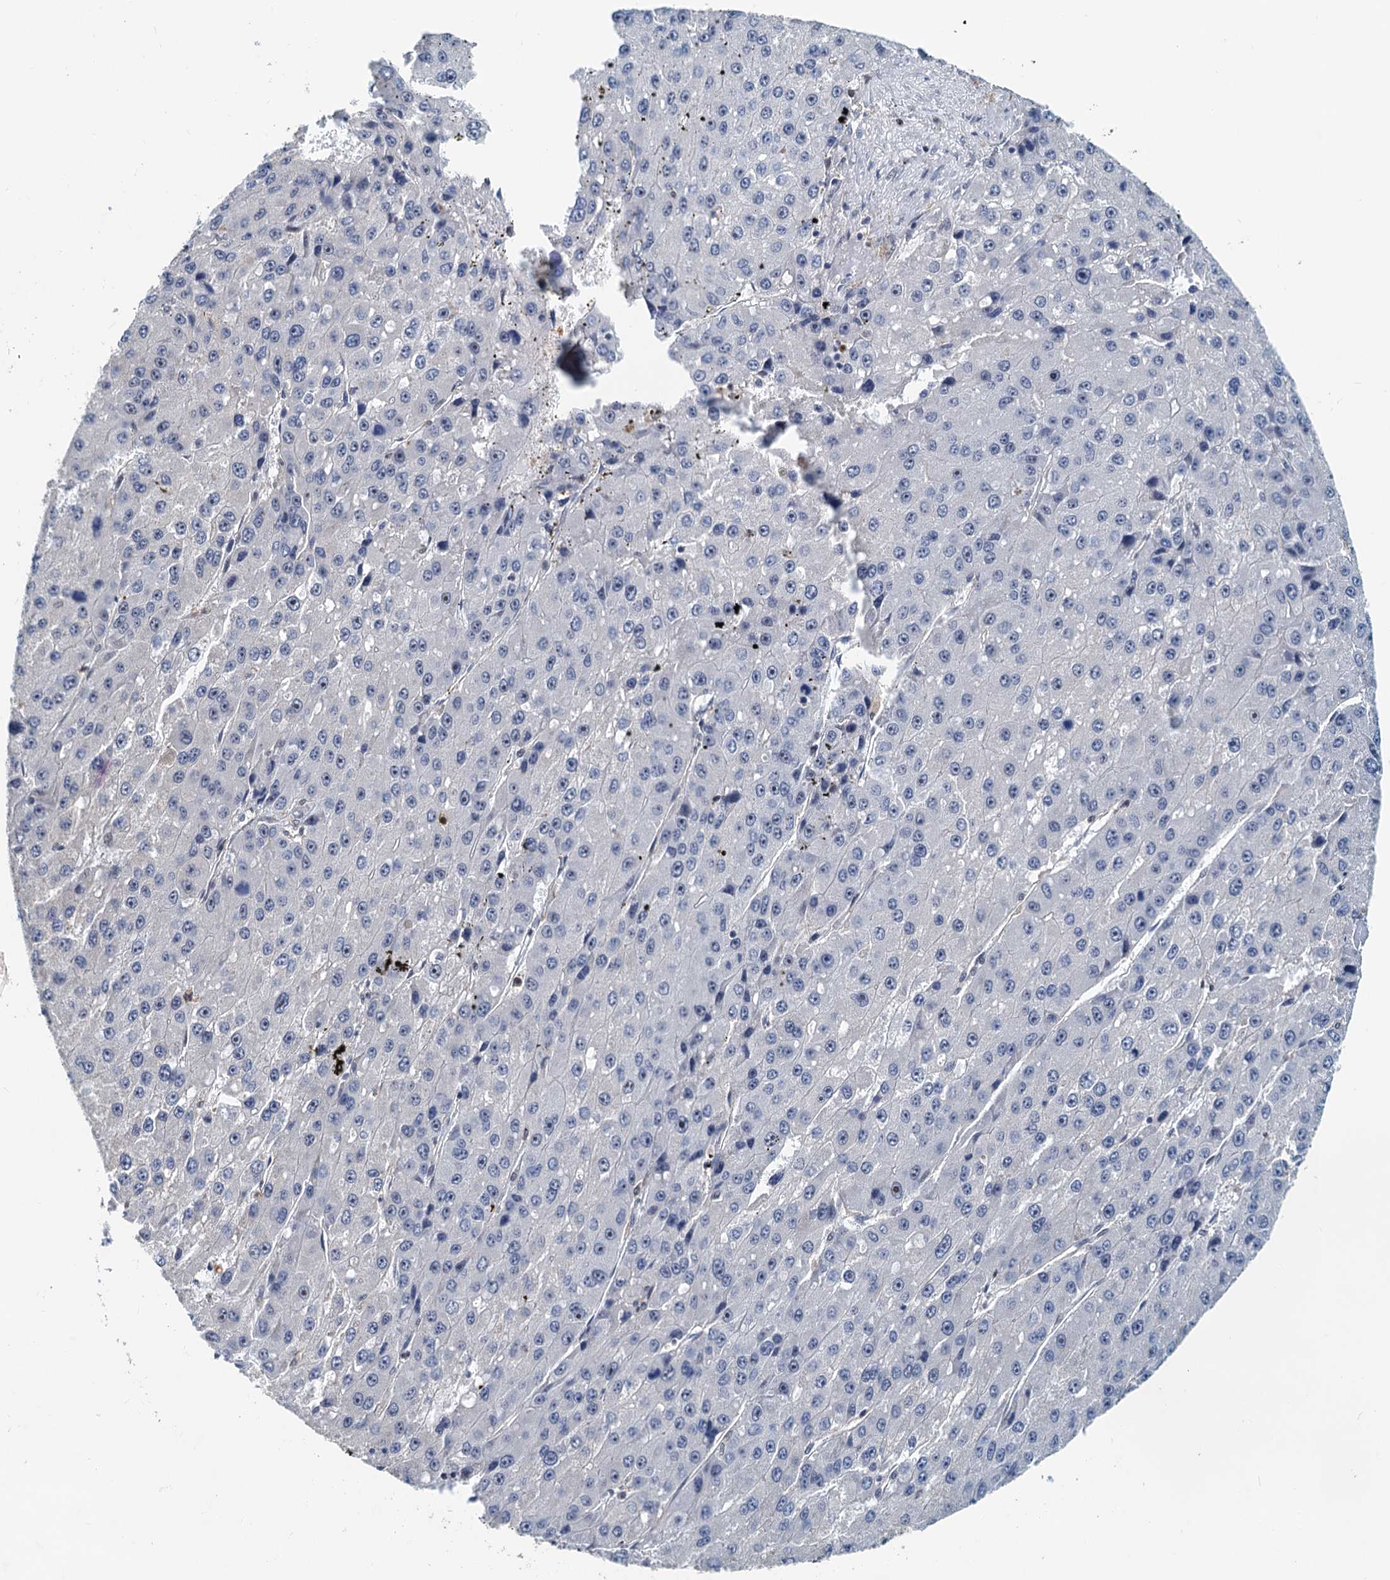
{"staining": {"intensity": "negative", "quantity": "none", "location": "none"}, "tissue": "liver cancer", "cell_type": "Tumor cells", "image_type": "cancer", "snomed": [{"axis": "morphology", "description": "Carcinoma, Hepatocellular, NOS"}, {"axis": "topography", "description": "Liver"}], "caption": "Tumor cells show no significant protein positivity in liver hepatocellular carcinoma. (DAB (3,3'-diaminobenzidine) IHC, high magnification).", "gene": "SPINDOC", "patient": {"sex": "female", "age": 73}}